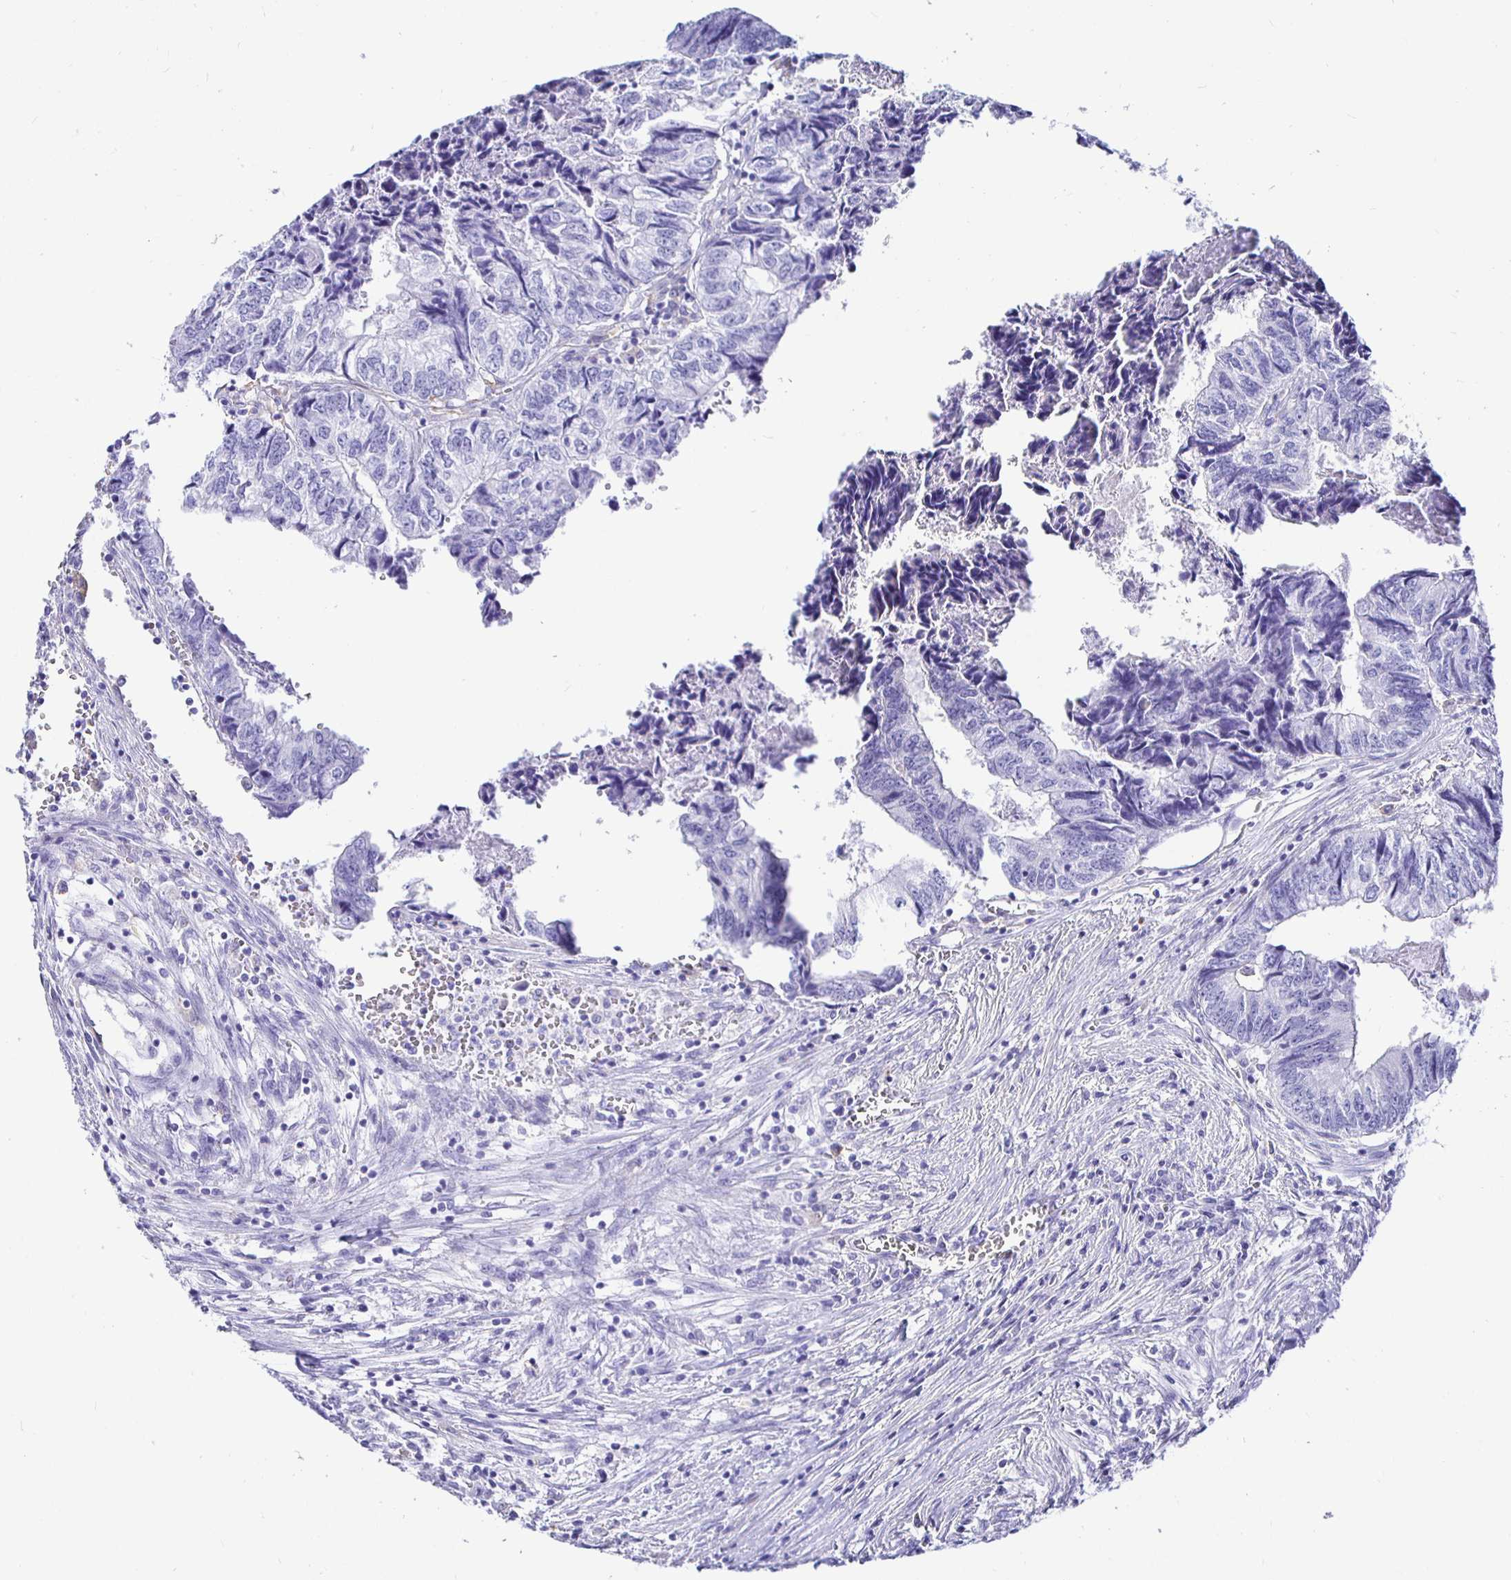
{"staining": {"intensity": "negative", "quantity": "none", "location": "none"}, "tissue": "colorectal cancer", "cell_type": "Tumor cells", "image_type": "cancer", "snomed": [{"axis": "morphology", "description": "Adenocarcinoma, NOS"}, {"axis": "topography", "description": "Colon"}], "caption": "An IHC histopathology image of colorectal adenocarcinoma is shown. There is no staining in tumor cells of colorectal adenocarcinoma.", "gene": "UMOD", "patient": {"sex": "male", "age": 86}}